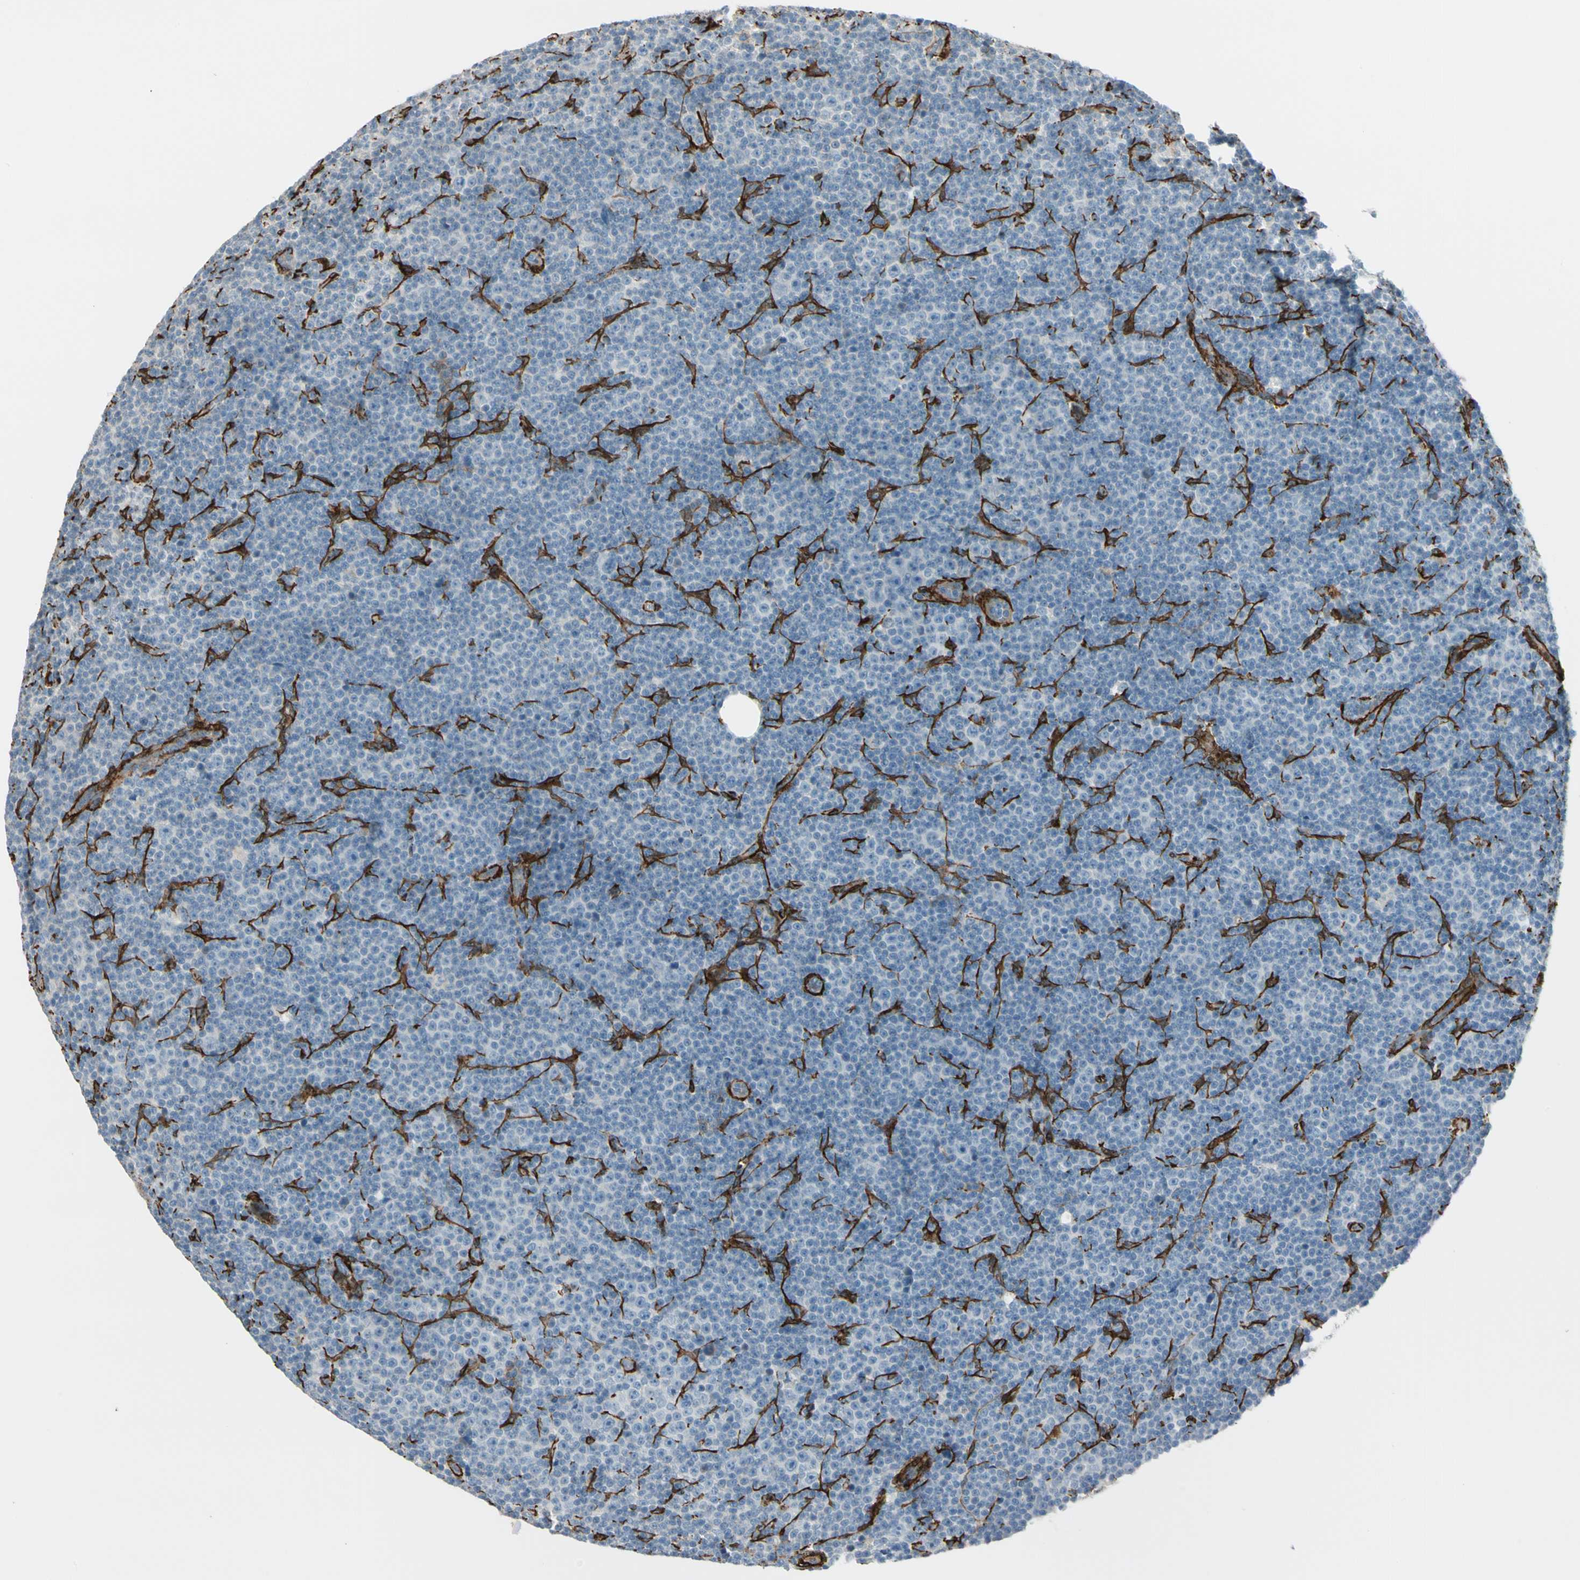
{"staining": {"intensity": "negative", "quantity": "none", "location": "none"}, "tissue": "lymphoma", "cell_type": "Tumor cells", "image_type": "cancer", "snomed": [{"axis": "morphology", "description": "Malignant lymphoma, non-Hodgkin's type, Low grade"}, {"axis": "topography", "description": "Lymph node"}], "caption": "Lymphoma was stained to show a protein in brown. There is no significant positivity in tumor cells.", "gene": "CALD1", "patient": {"sex": "female", "age": 67}}